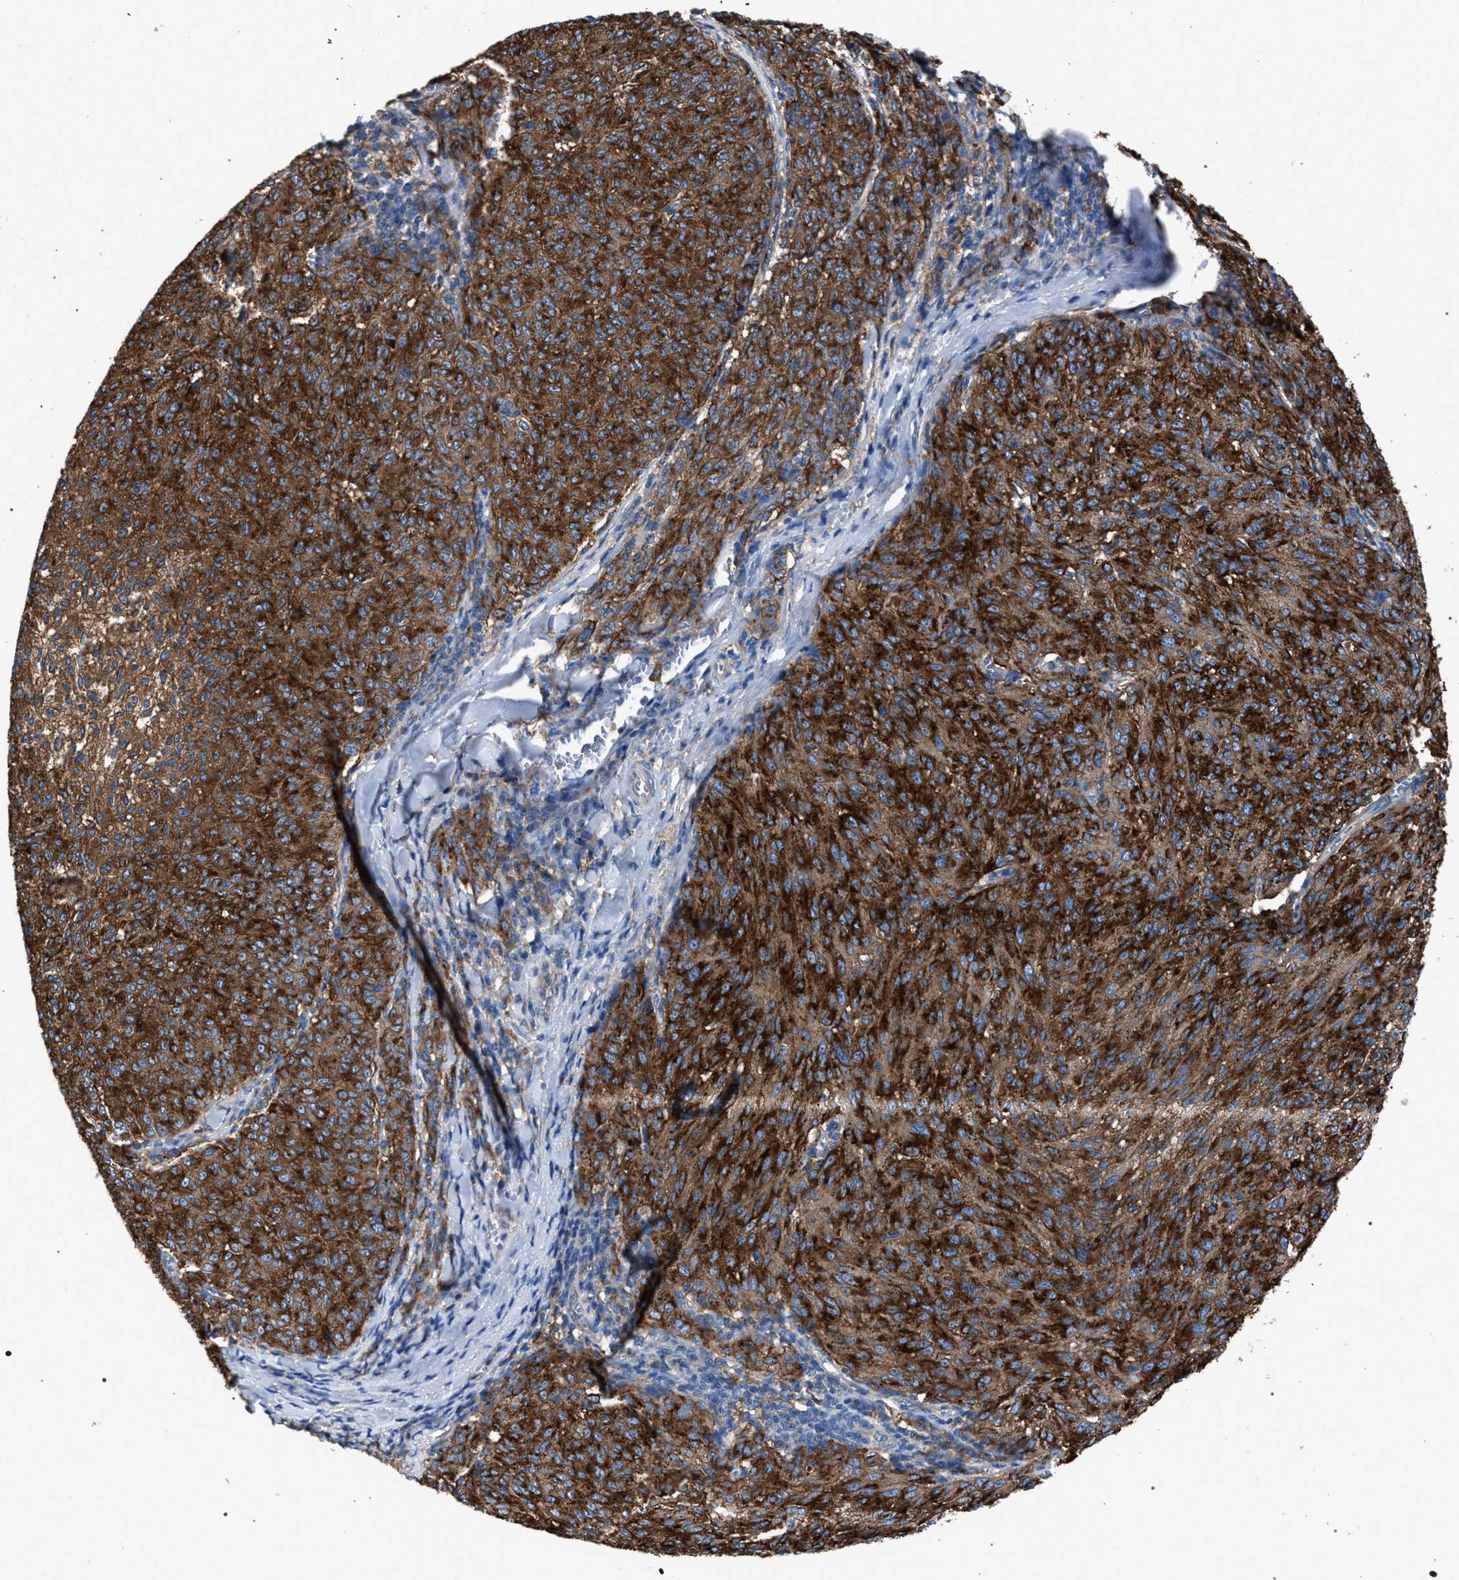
{"staining": {"intensity": "moderate", "quantity": ">75%", "location": "cytoplasmic/membranous"}, "tissue": "melanoma", "cell_type": "Tumor cells", "image_type": "cancer", "snomed": [{"axis": "morphology", "description": "Malignant melanoma, NOS"}, {"axis": "topography", "description": "Skin"}], "caption": "The histopathology image exhibits staining of melanoma, revealing moderate cytoplasmic/membranous protein expression (brown color) within tumor cells.", "gene": "ATP6V0A1", "patient": {"sex": "female", "age": 72}}